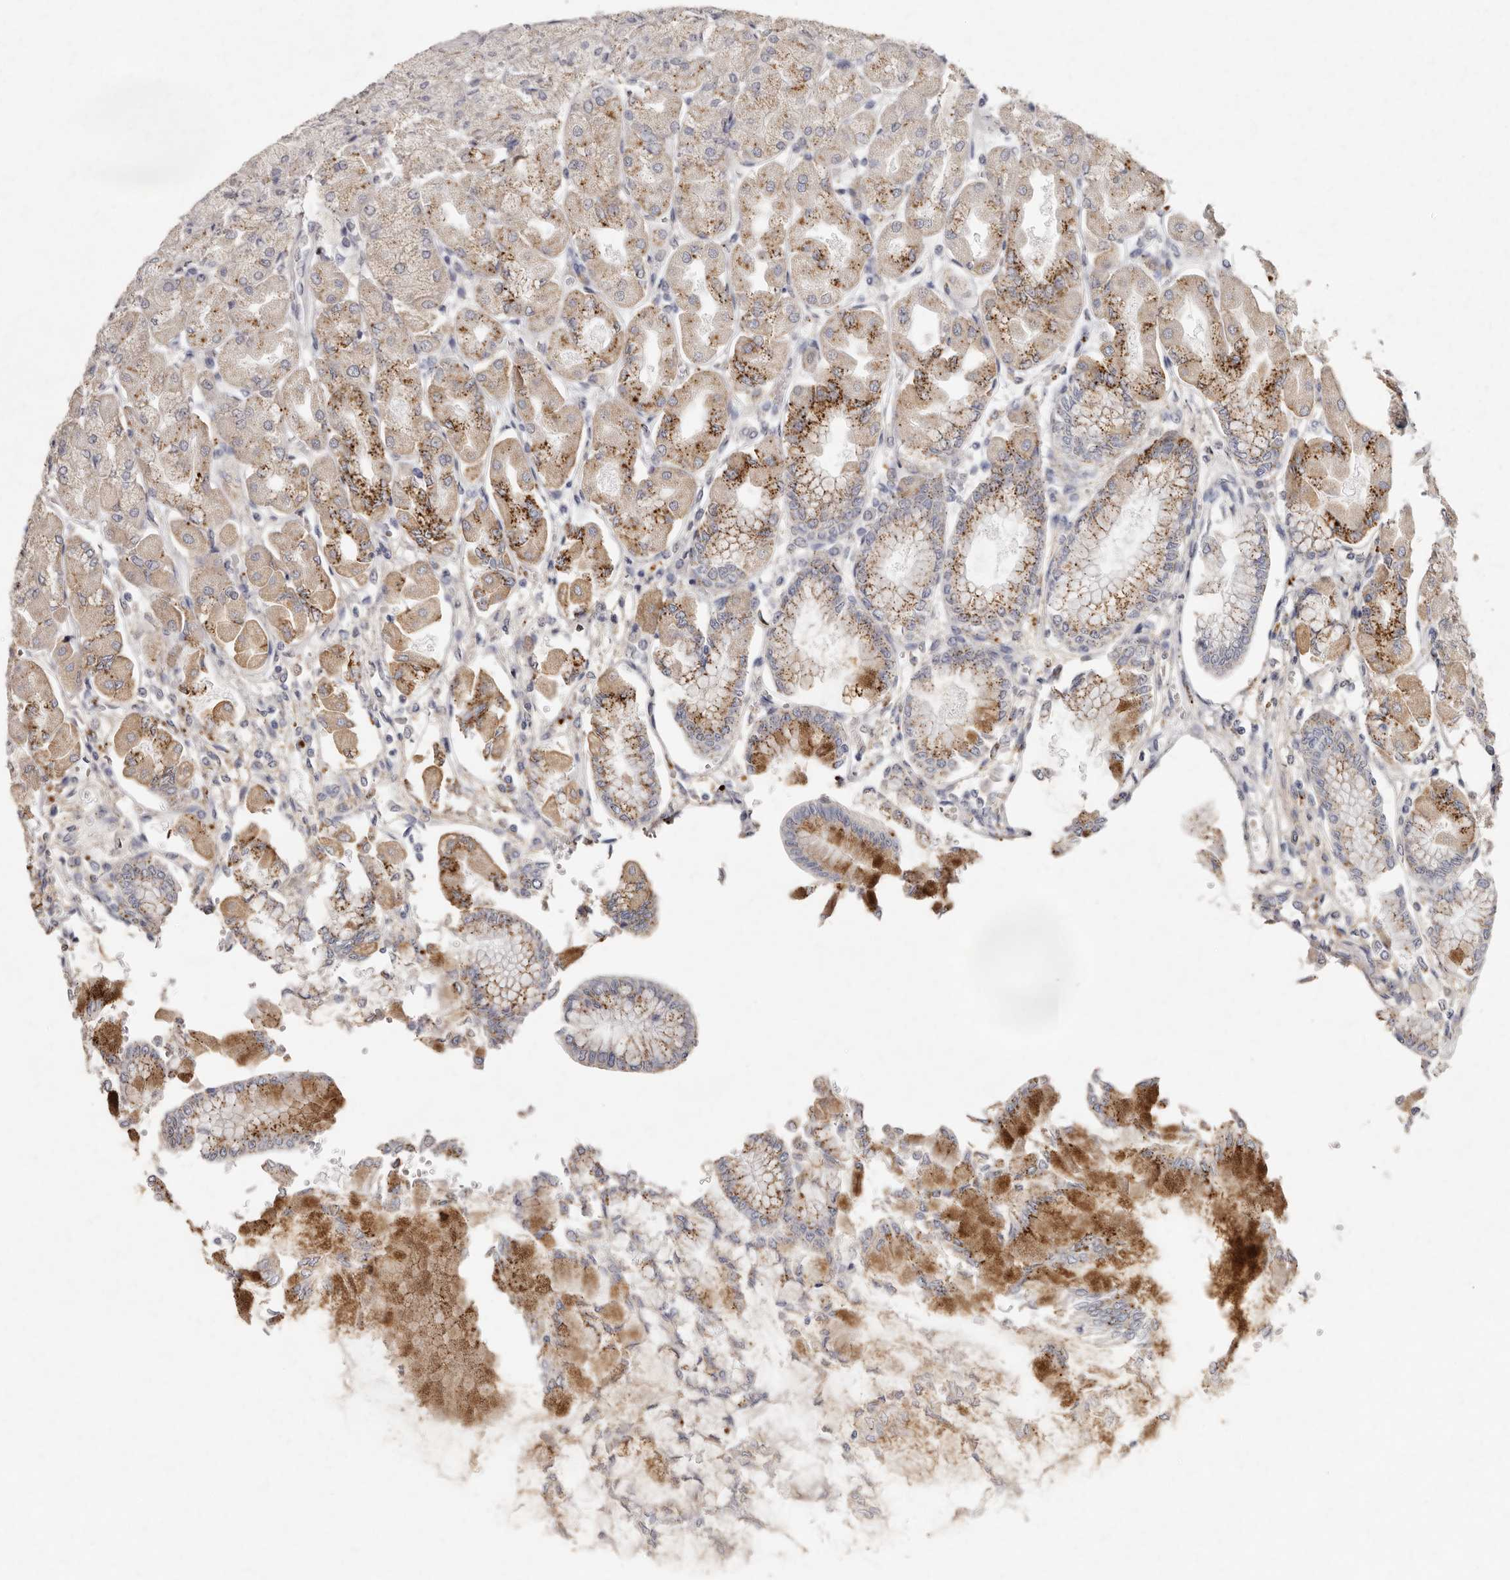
{"staining": {"intensity": "moderate", "quantity": "25%-75%", "location": "cytoplasmic/membranous"}, "tissue": "stomach", "cell_type": "Glandular cells", "image_type": "normal", "snomed": [{"axis": "morphology", "description": "Normal tissue, NOS"}, {"axis": "topography", "description": "Stomach, upper"}], "caption": "Stomach stained for a protein (brown) reveals moderate cytoplasmic/membranous positive staining in about 25%-75% of glandular cells.", "gene": "FAM185A", "patient": {"sex": "female", "age": 56}}